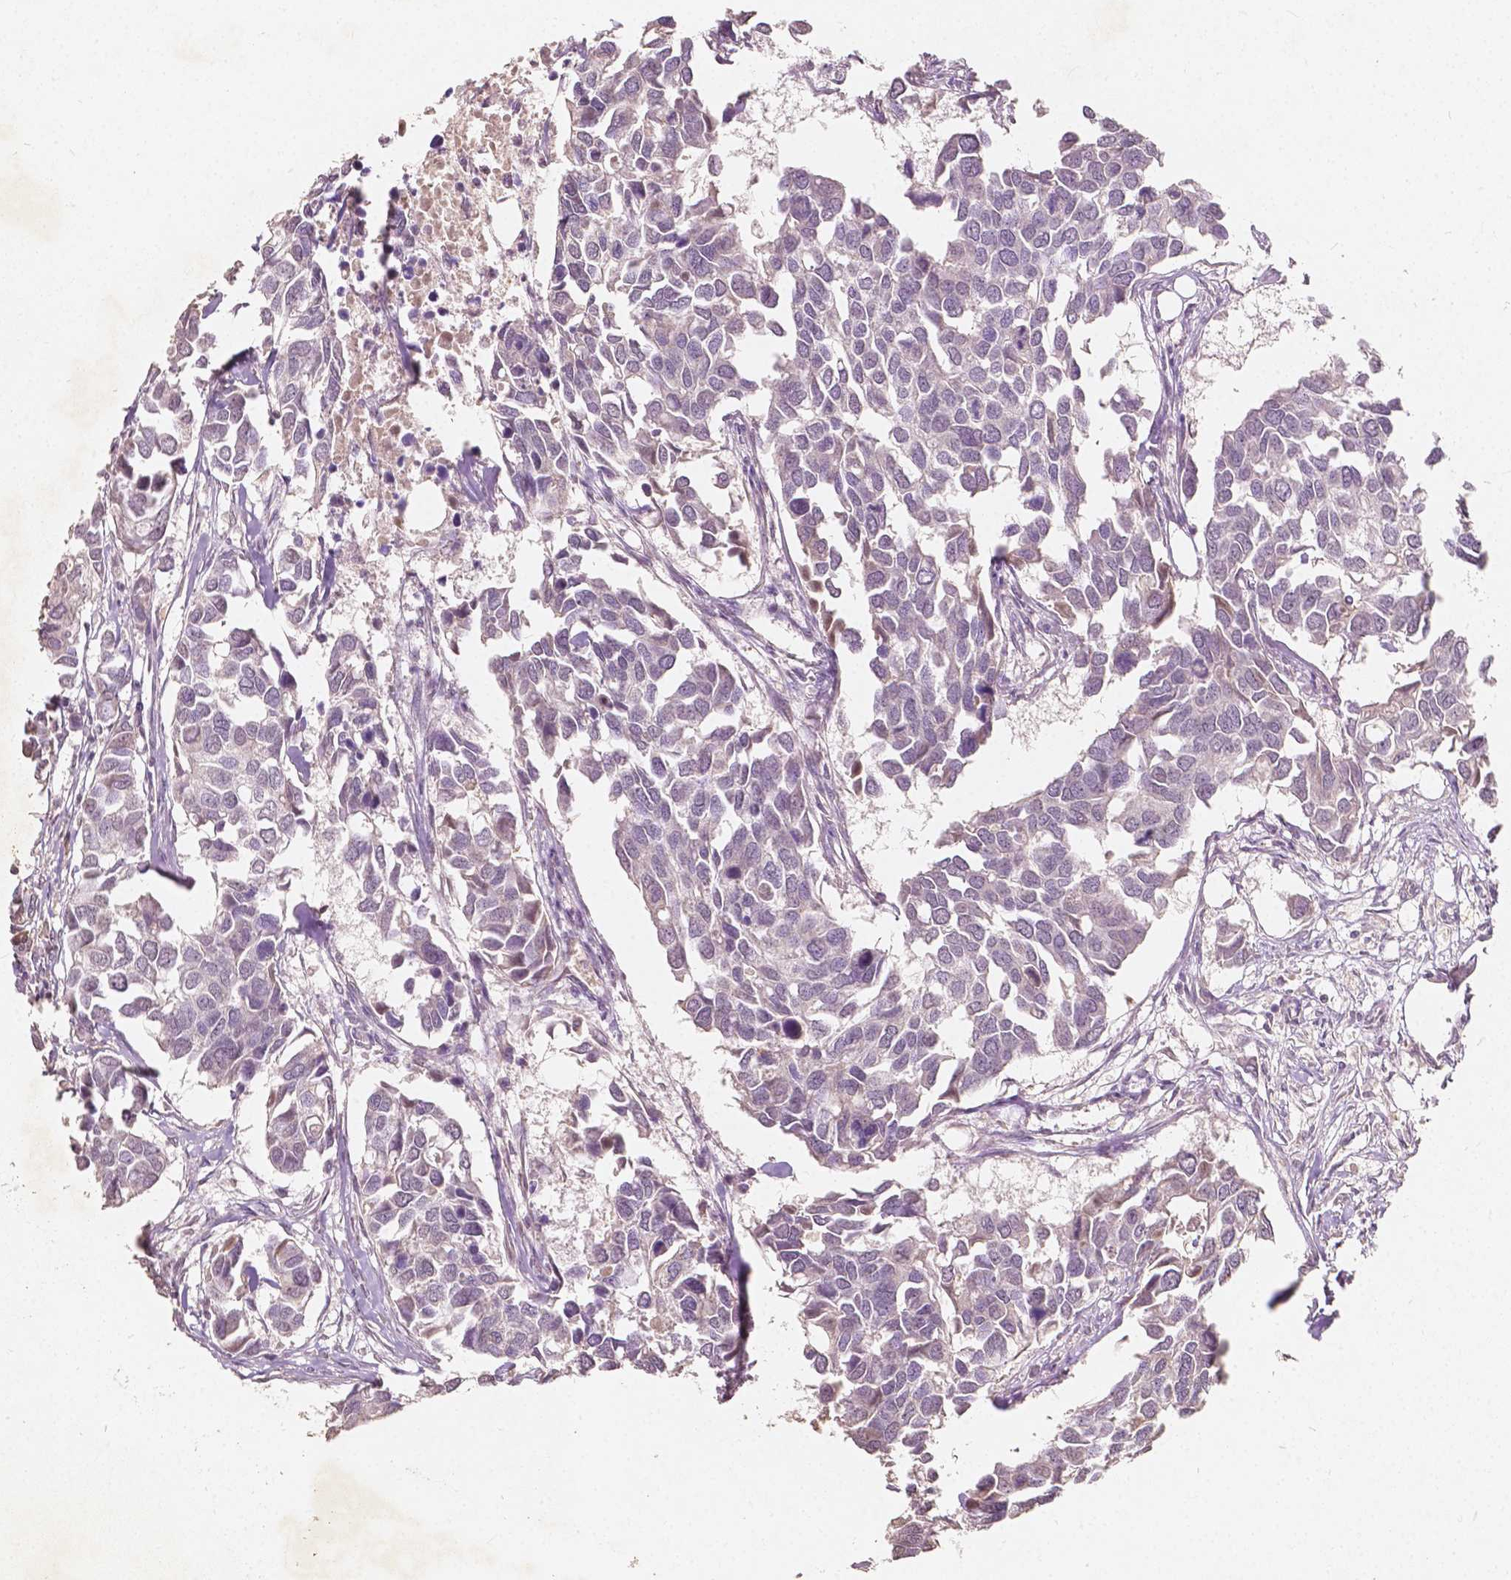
{"staining": {"intensity": "negative", "quantity": "none", "location": "none"}, "tissue": "breast cancer", "cell_type": "Tumor cells", "image_type": "cancer", "snomed": [{"axis": "morphology", "description": "Duct carcinoma"}, {"axis": "topography", "description": "Breast"}], "caption": "A high-resolution micrograph shows immunohistochemistry (IHC) staining of breast cancer, which displays no significant staining in tumor cells. (DAB immunohistochemistry with hematoxylin counter stain).", "gene": "SOX15", "patient": {"sex": "female", "age": 83}}